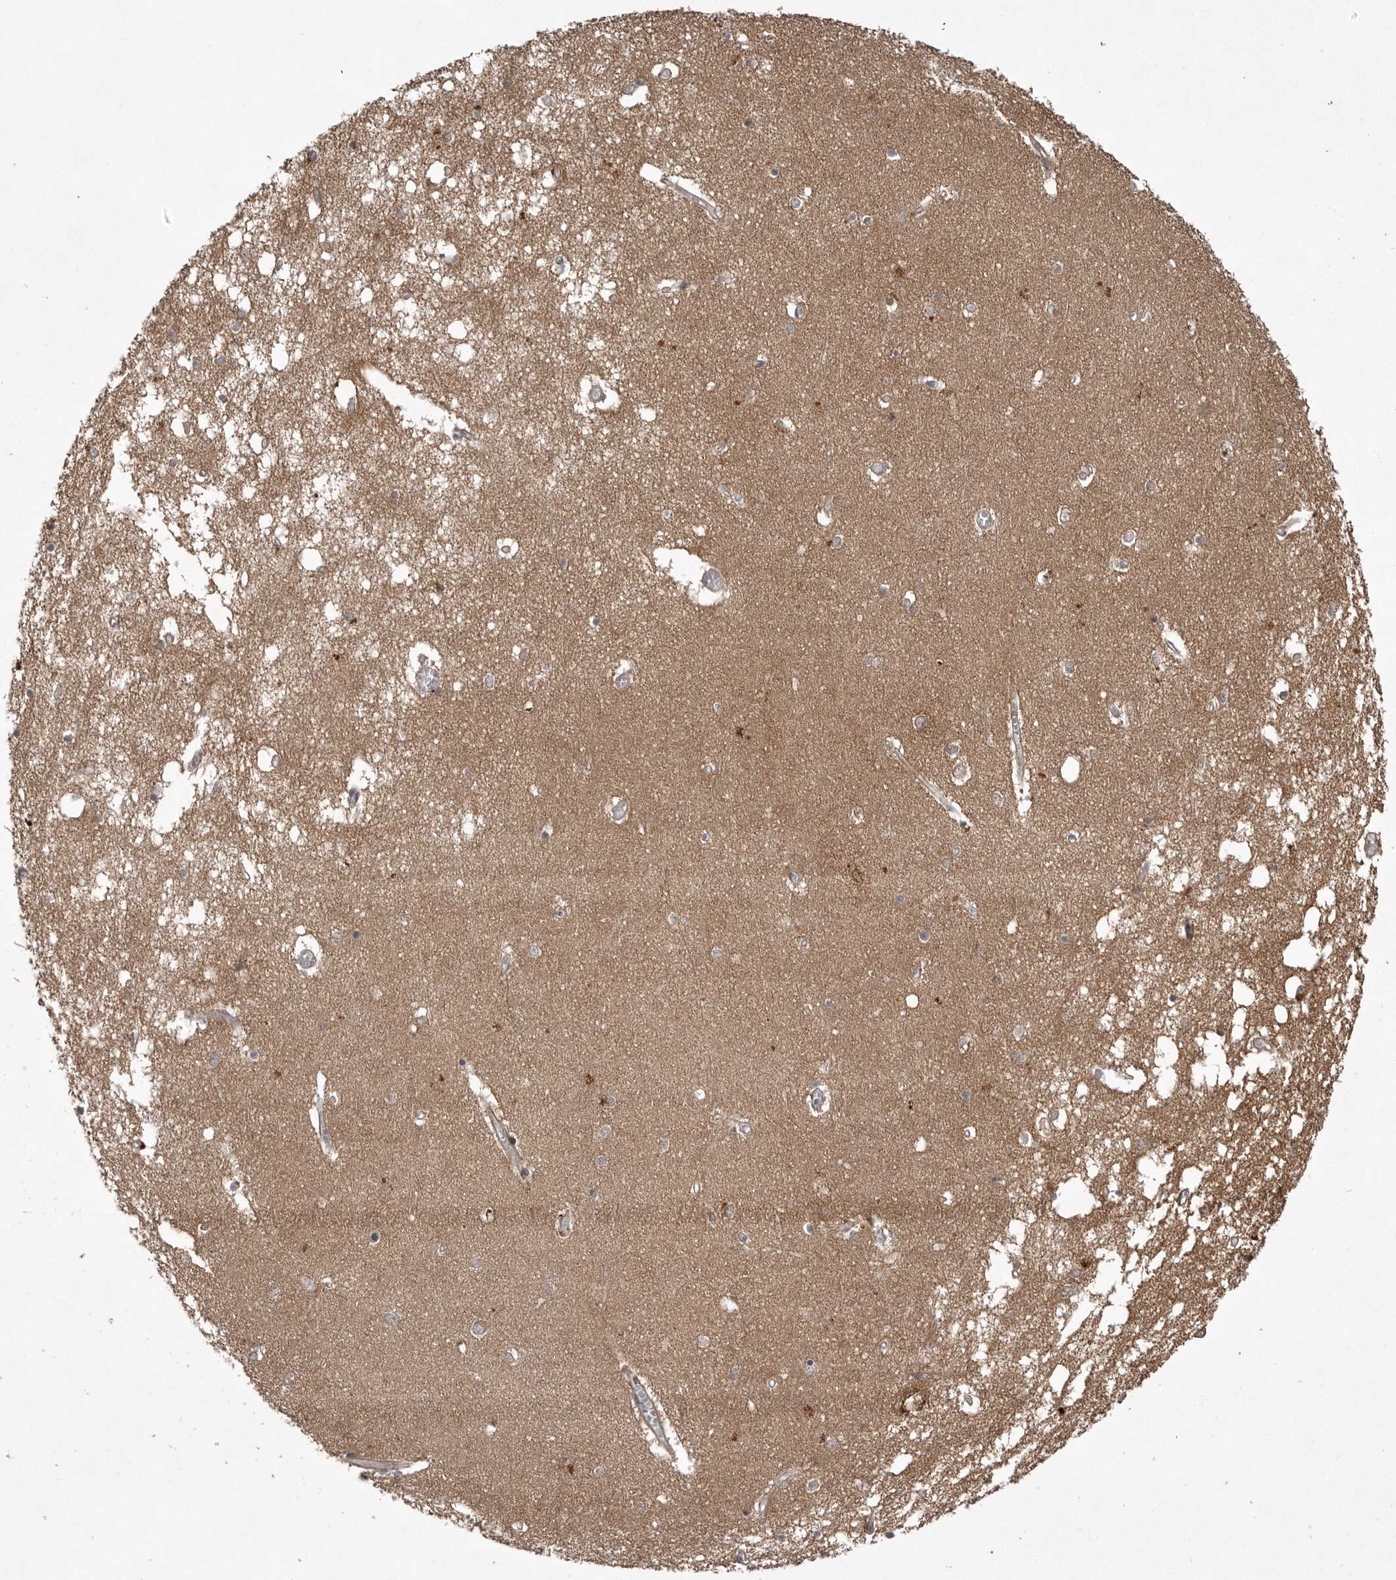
{"staining": {"intensity": "weak", "quantity": "25%-75%", "location": "cytoplasmic/membranous"}, "tissue": "hippocampus", "cell_type": "Glial cells", "image_type": "normal", "snomed": [{"axis": "morphology", "description": "Normal tissue, NOS"}, {"axis": "topography", "description": "Hippocampus"}], "caption": "Glial cells demonstrate low levels of weak cytoplasmic/membranous expression in about 25%-75% of cells in unremarkable hippocampus.", "gene": "GPR31", "patient": {"sex": "male", "age": 70}}